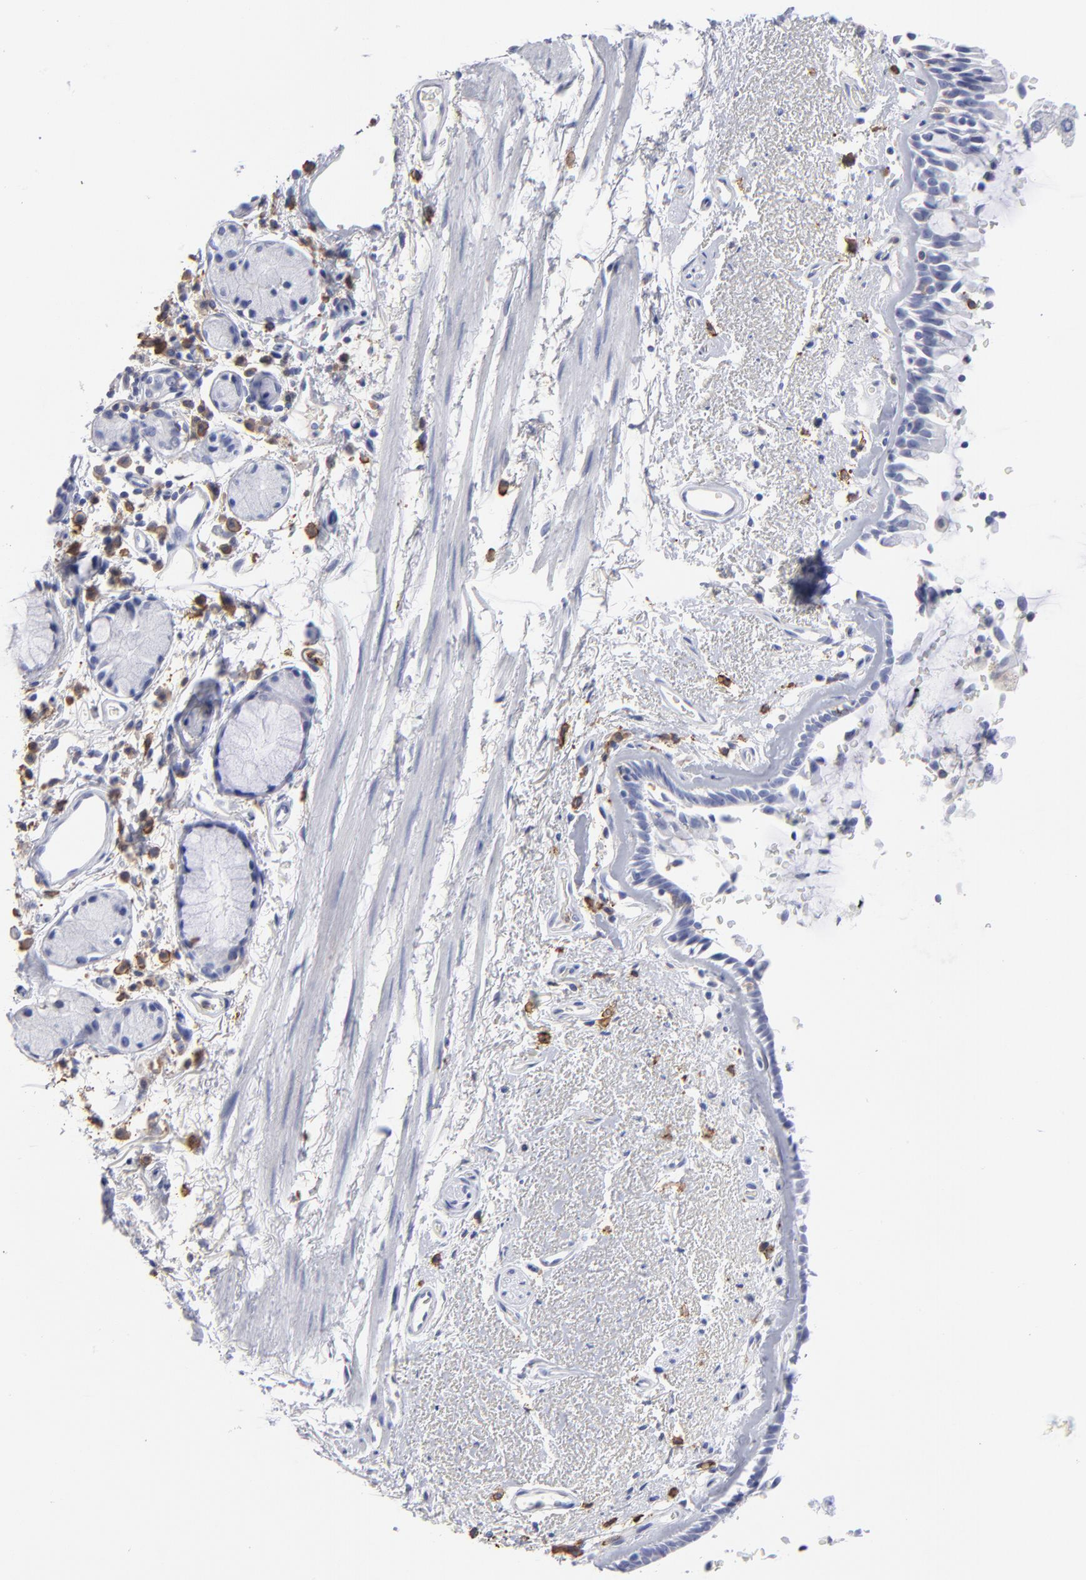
{"staining": {"intensity": "negative", "quantity": "none", "location": "none"}, "tissue": "bronchus", "cell_type": "Respiratory epithelial cells", "image_type": "normal", "snomed": [{"axis": "morphology", "description": "Normal tissue, NOS"}, {"axis": "morphology", "description": "Adenocarcinoma, NOS"}, {"axis": "topography", "description": "Bronchus"}, {"axis": "topography", "description": "Lung"}], "caption": "IHC of normal bronchus shows no expression in respiratory epithelial cells. (DAB (3,3'-diaminobenzidine) IHC with hematoxylin counter stain).", "gene": "LAT2", "patient": {"sex": "male", "age": 71}}